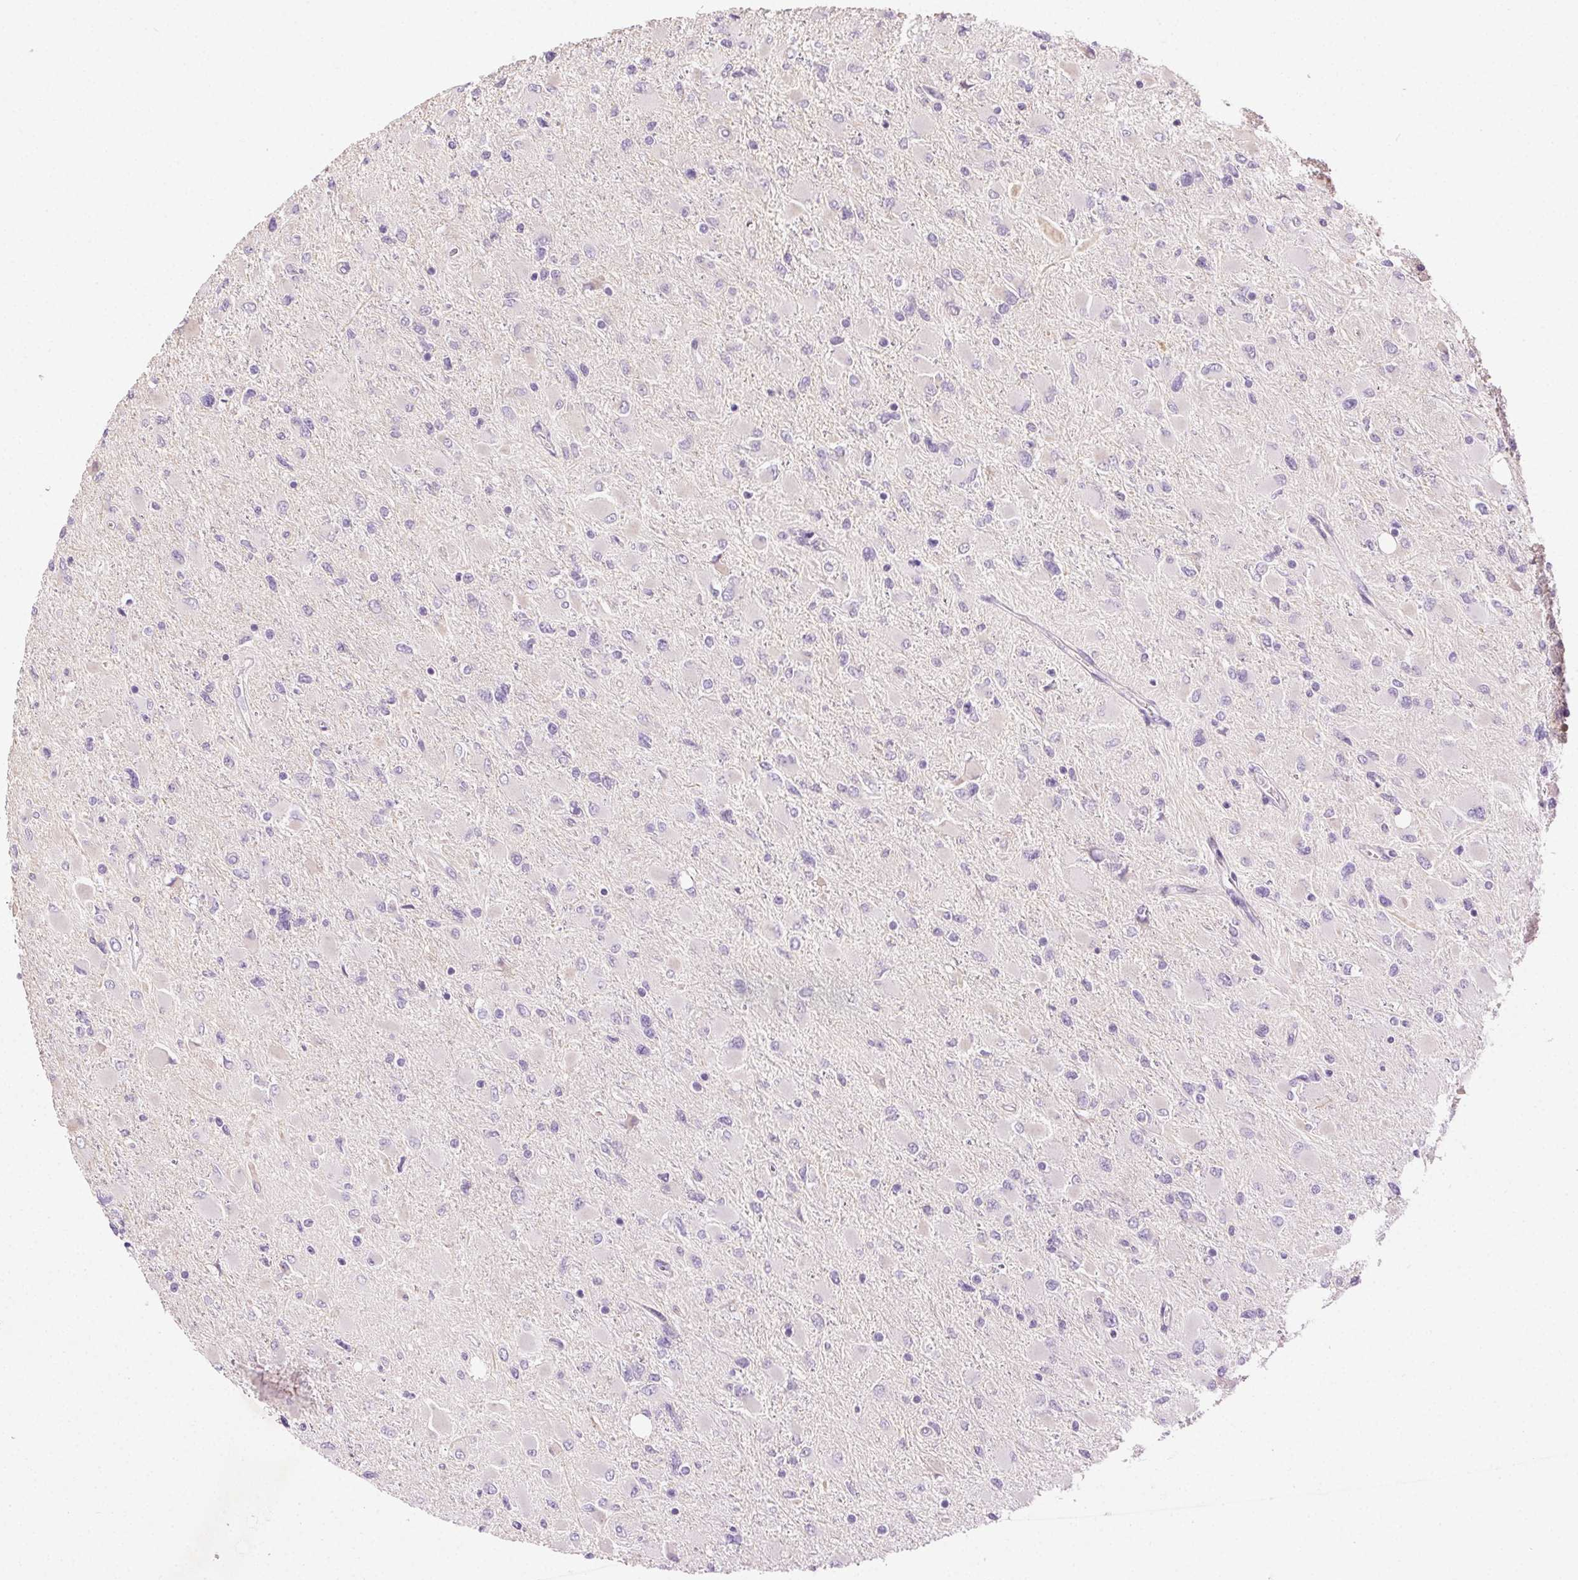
{"staining": {"intensity": "negative", "quantity": "none", "location": "none"}, "tissue": "glioma", "cell_type": "Tumor cells", "image_type": "cancer", "snomed": [{"axis": "morphology", "description": "Glioma, malignant, High grade"}, {"axis": "topography", "description": "Cerebral cortex"}], "caption": "The micrograph shows no staining of tumor cells in malignant glioma (high-grade).", "gene": "BPIFB2", "patient": {"sex": "female", "age": 36}}